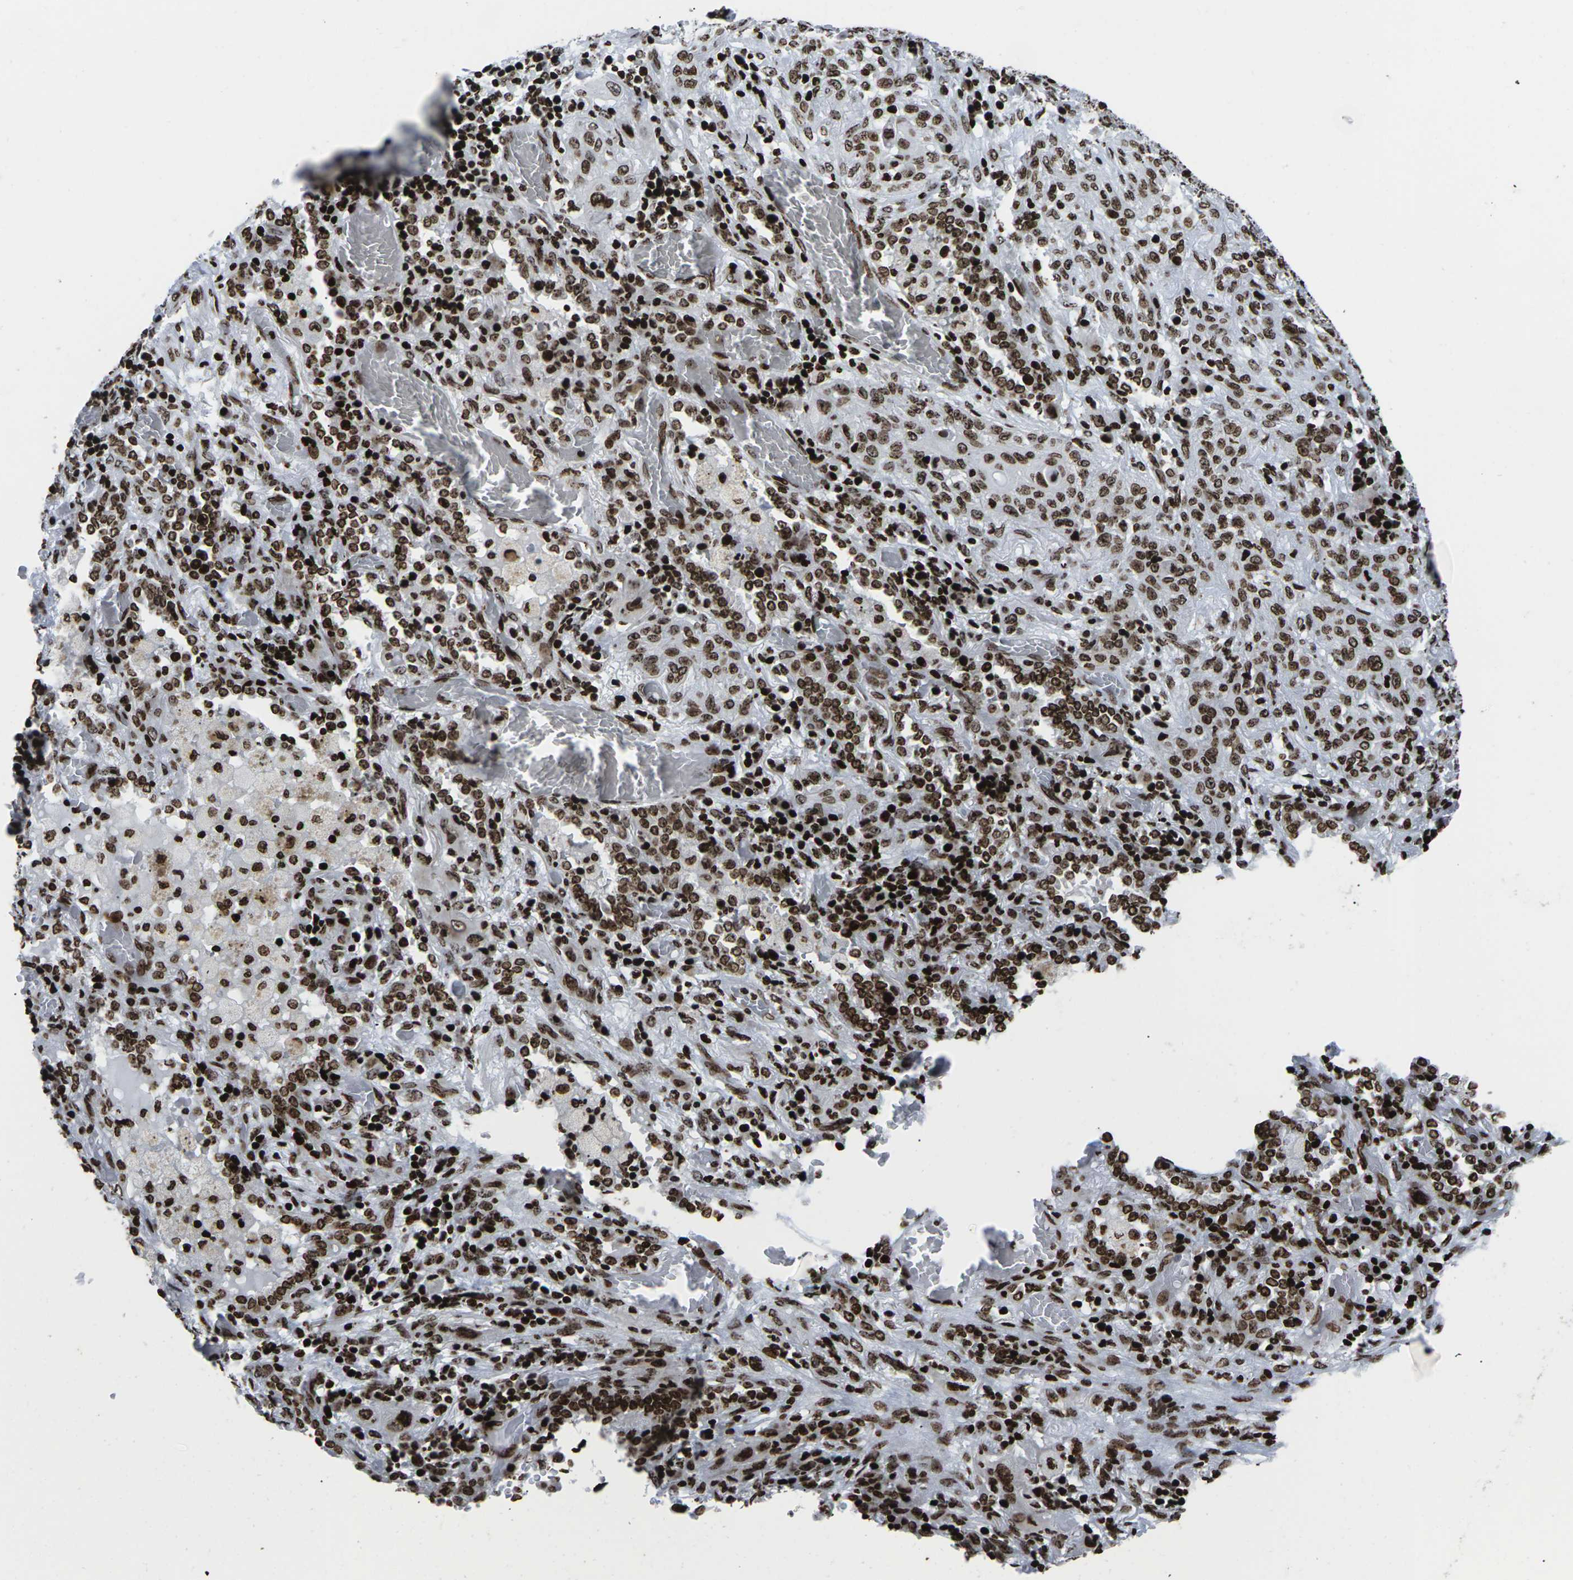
{"staining": {"intensity": "strong", "quantity": ">75%", "location": "cytoplasmic/membranous,nuclear"}, "tissue": "lung cancer", "cell_type": "Tumor cells", "image_type": "cancer", "snomed": [{"axis": "morphology", "description": "Squamous cell carcinoma, NOS"}, {"axis": "topography", "description": "Lung"}], "caption": "A photomicrograph showing strong cytoplasmic/membranous and nuclear staining in approximately >75% of tumor cells in lung squamous cell carcinoma, as visualized by brown immunohistochemical staining.", "gene": "H1-4", "patient": {"sex": "female", "age": 47}}